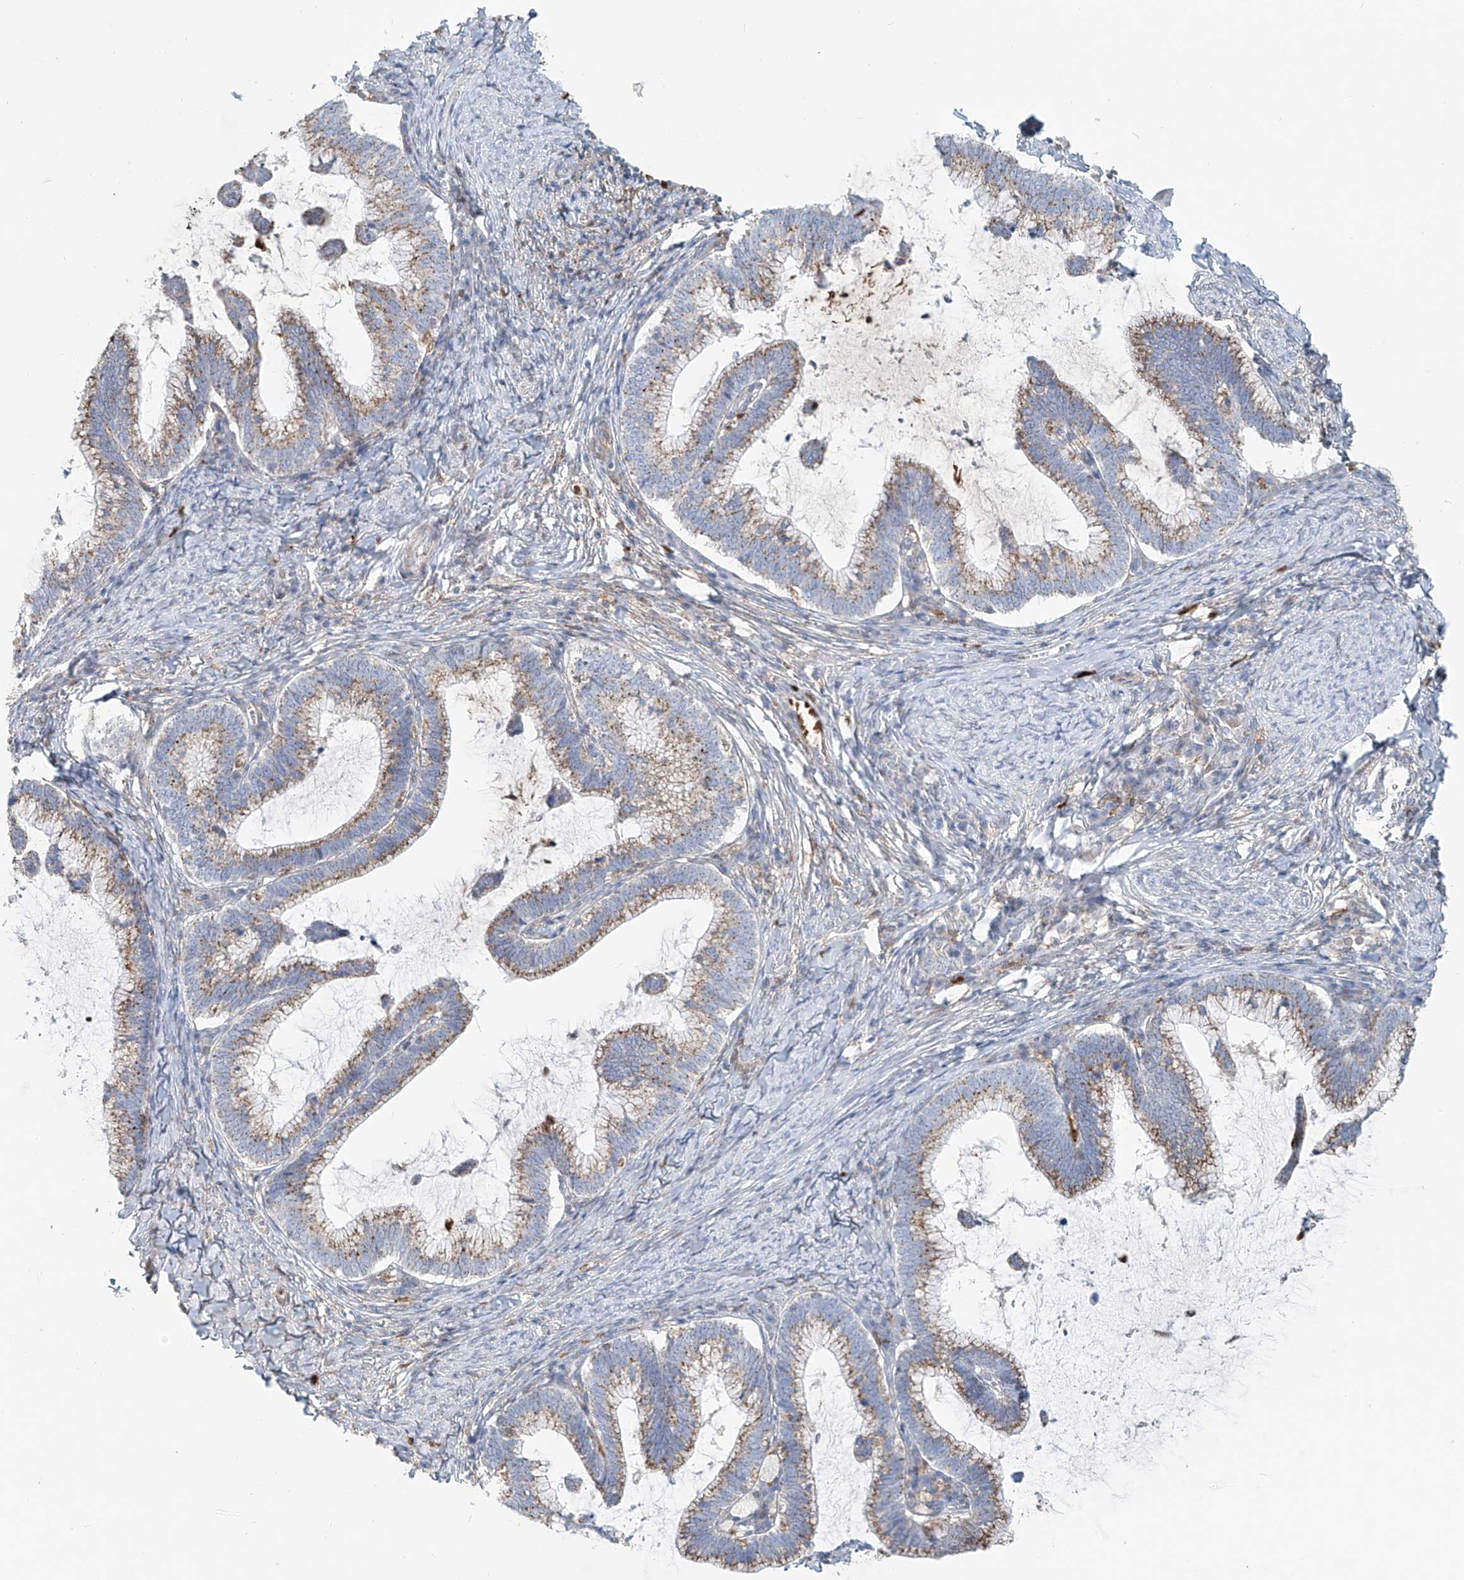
{"staining": {"intensity": "moderate", "quantity": ">75%", "location": "cytoplasmic/membranous"}, "tissue": "cervical cancer", "cell_type": "Tumor cells", "image_type": "cancer", "snomed": [{"axis": "morphology", "description": "Adenocarcinoma, NOS"}, {"axis": "topography", "description": "Cervix"}], "caption": "Cervical cancer (adenocarcinoma) stained with a protein marker displays moderate staining in tumor cells.", "gene": "PTPRA", "patient": {"sex": "female", "age": 36}}